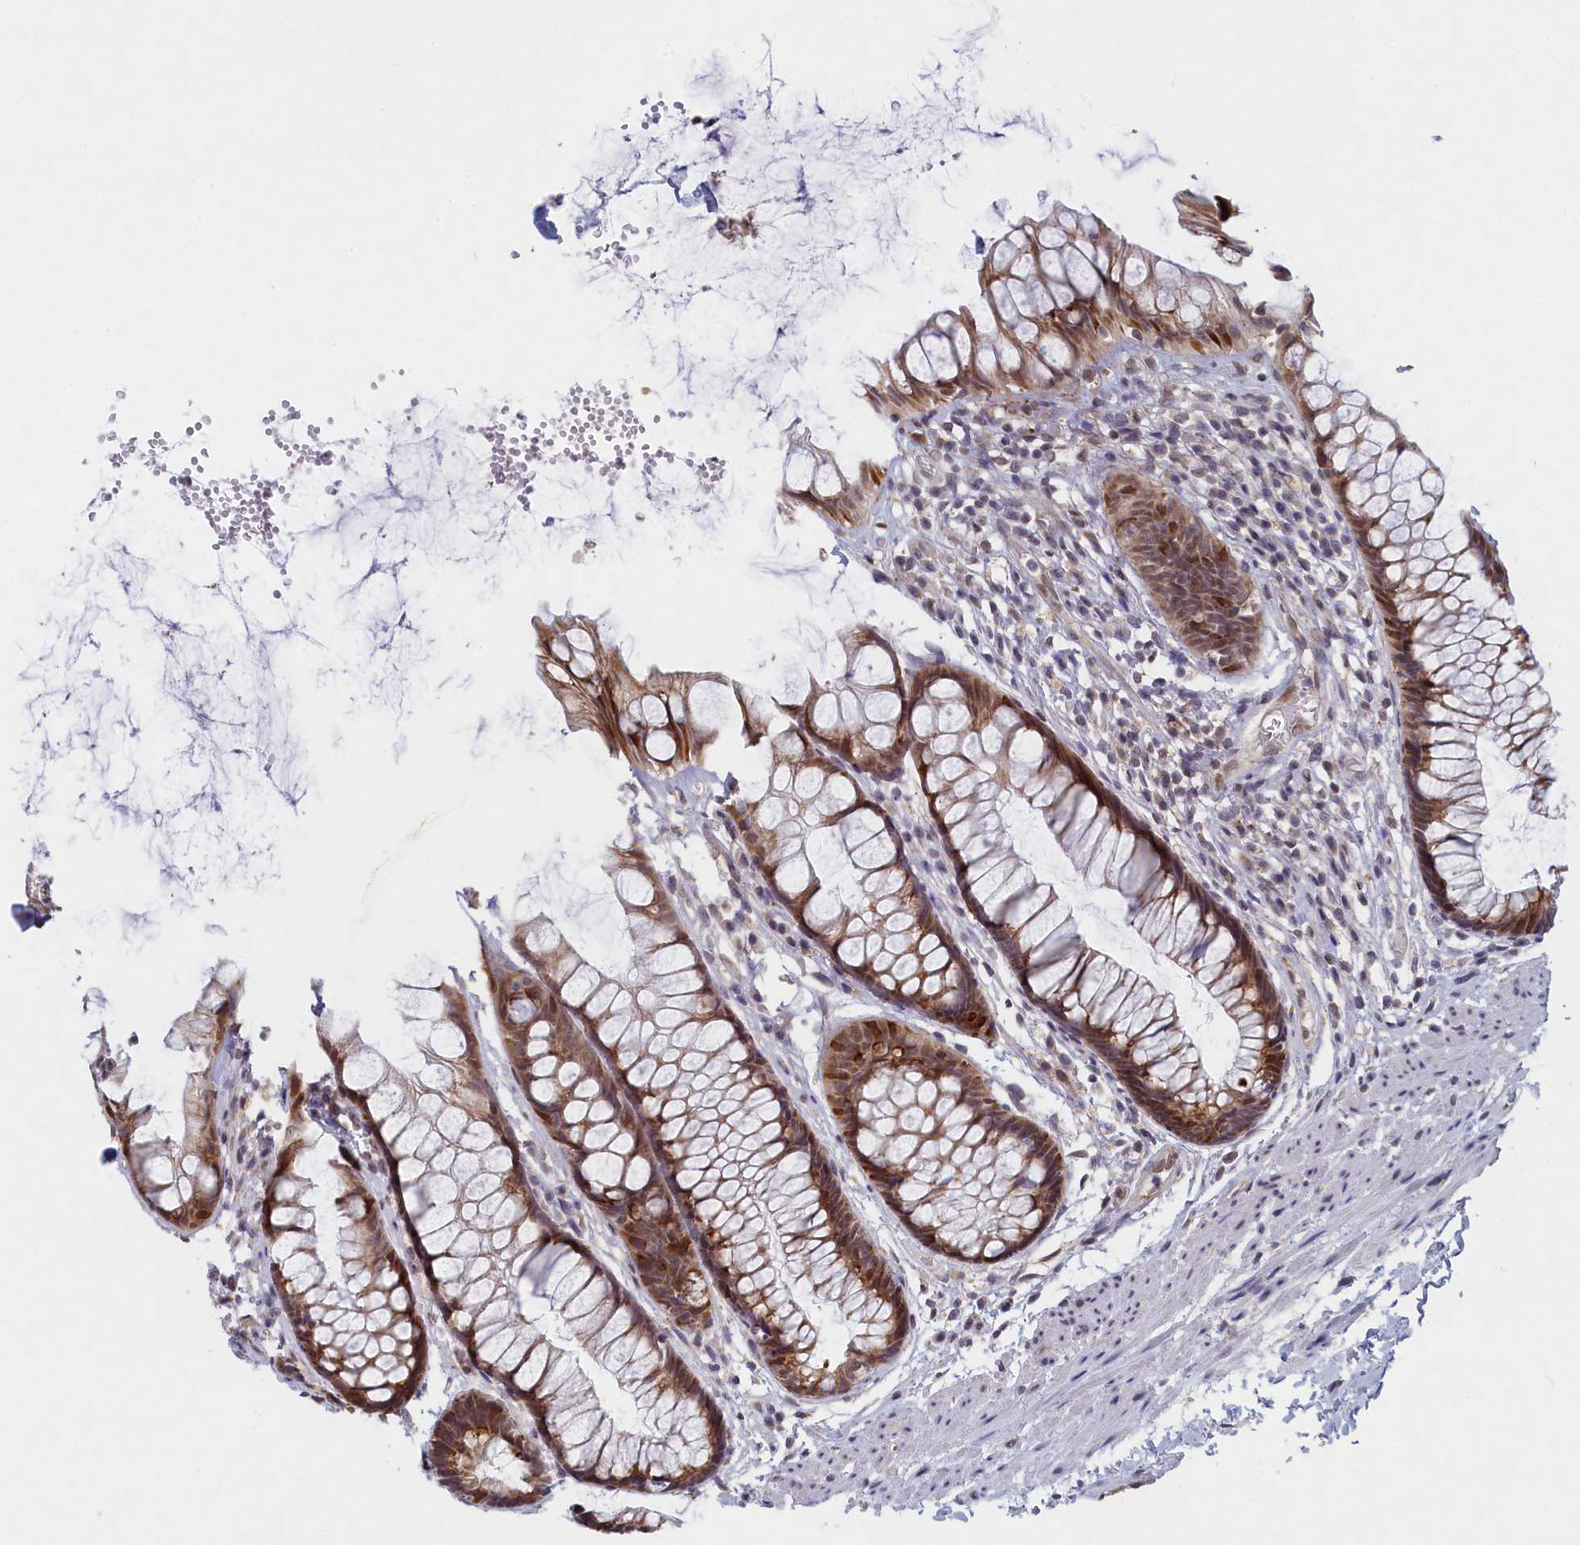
{"staining": {"intensity": "moderate", "quantity": ">75%", "location": "cytoplasmic/membranous"}, "tissue": "rectum", "cell_type": "Glandular cells", "image_type": "normal", "snomed": [{"axis": "morphology", "description": "Normal tissue, NOS"}, {"axis": "topography", "description": "Rectum"}], "caption": "Brown immunohistochemical staining in unremarkable human rectum demonstrates moderate cytoplasmic/membranous staining in about >75% of glandular cells. The staining was performed using DAB to visualize the protein expression in brown, while the nuclei were stained in blue with hematoxylin (Magnification: 20x).", "gene": "DNAJC17", "patient": {"sex": "male", "age": 74}}